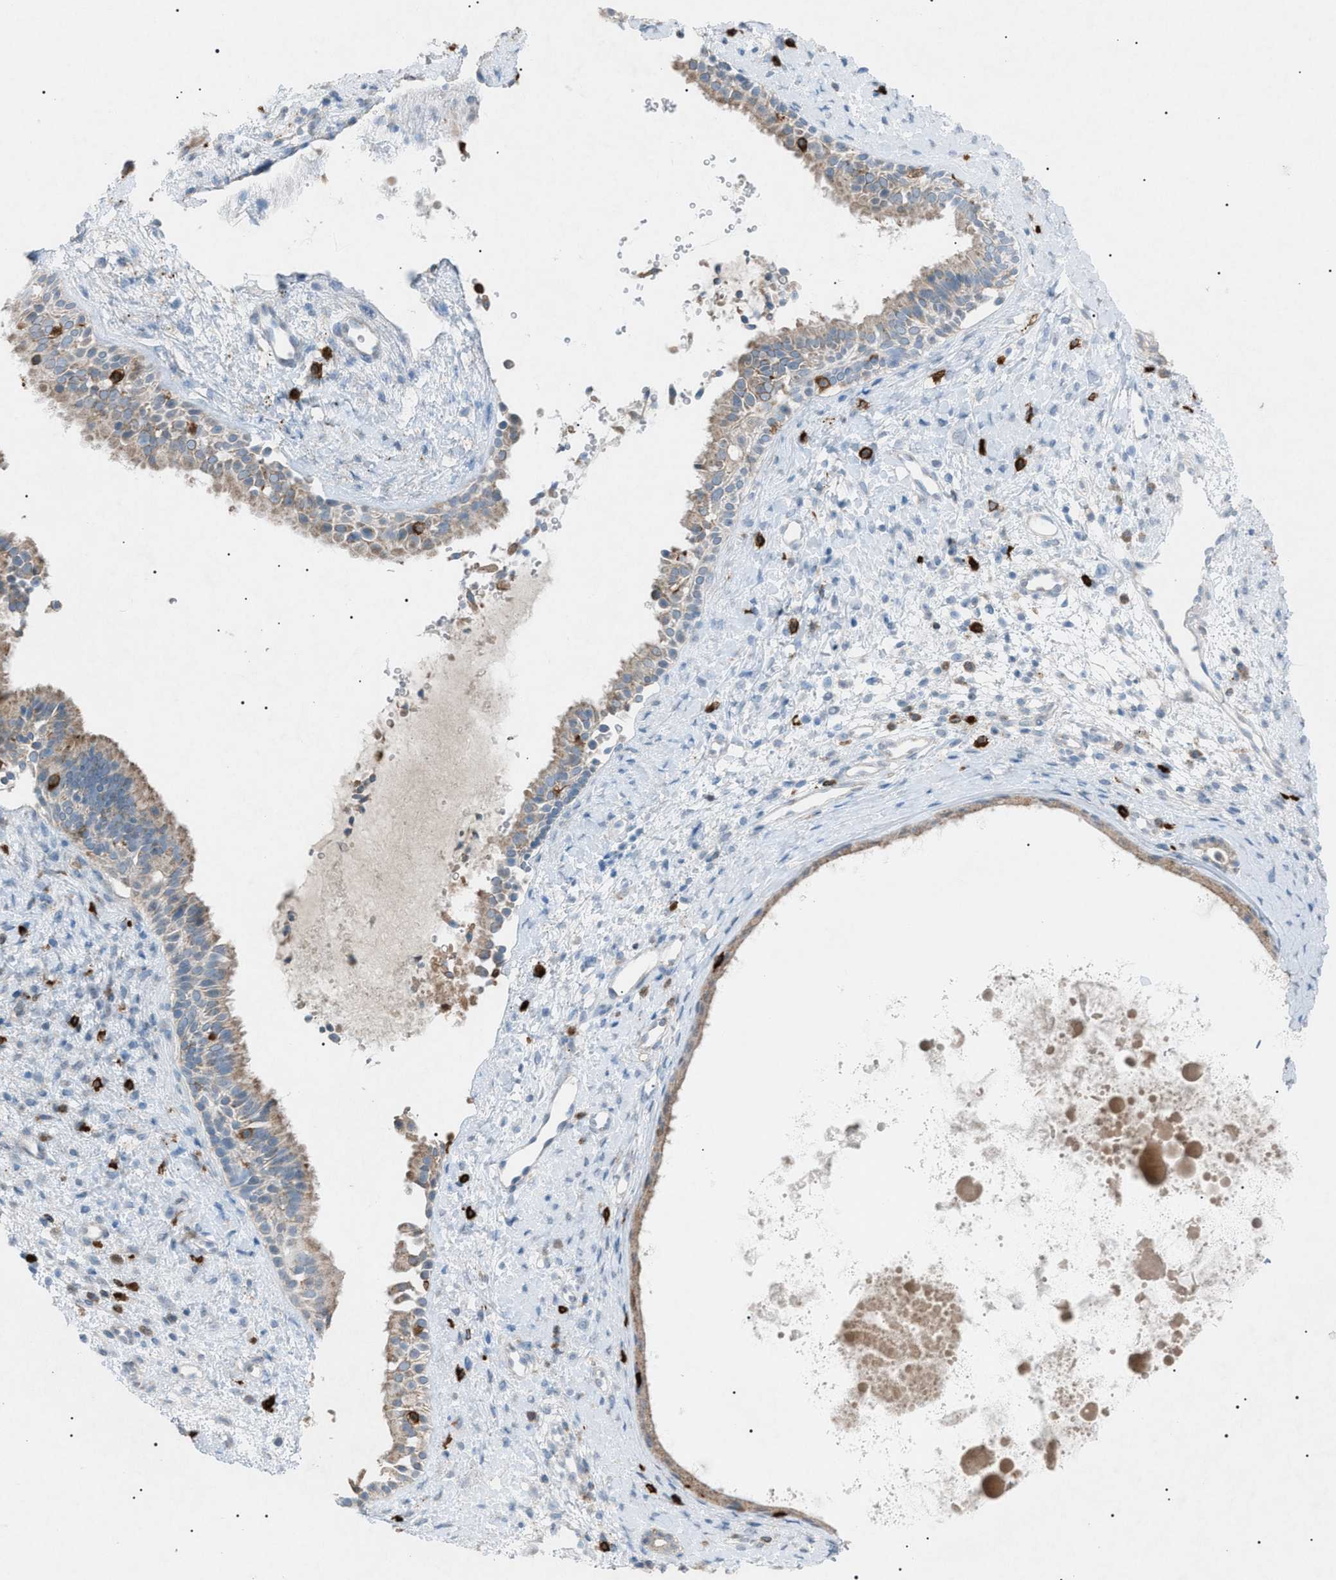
{"staining": {"intensity": "strong", "quantity": "25%-75%", "location": "cytoplasmic/membranous"}, "tissue": "nasopharynx", "cell_type": "Respiratory epithelial cells", "image_type": "normal", "snomed": [{"axis": "morphology", "description": "Normal tissue, NOS"}, {"axis": "topography", "description": "Nasopharynx"}], "caption": "Protein staining of normal nasopharynx displays strong cytoplasmic/membranous positivity in about 25%-75% of respiratory epithelial cells. (Stains: DAB in brown, nuclei in blue, Microscopy: brightfield microscopy at high magnification).", "gene": "BTK", "patient": {"sex": "male", "age": 22}}